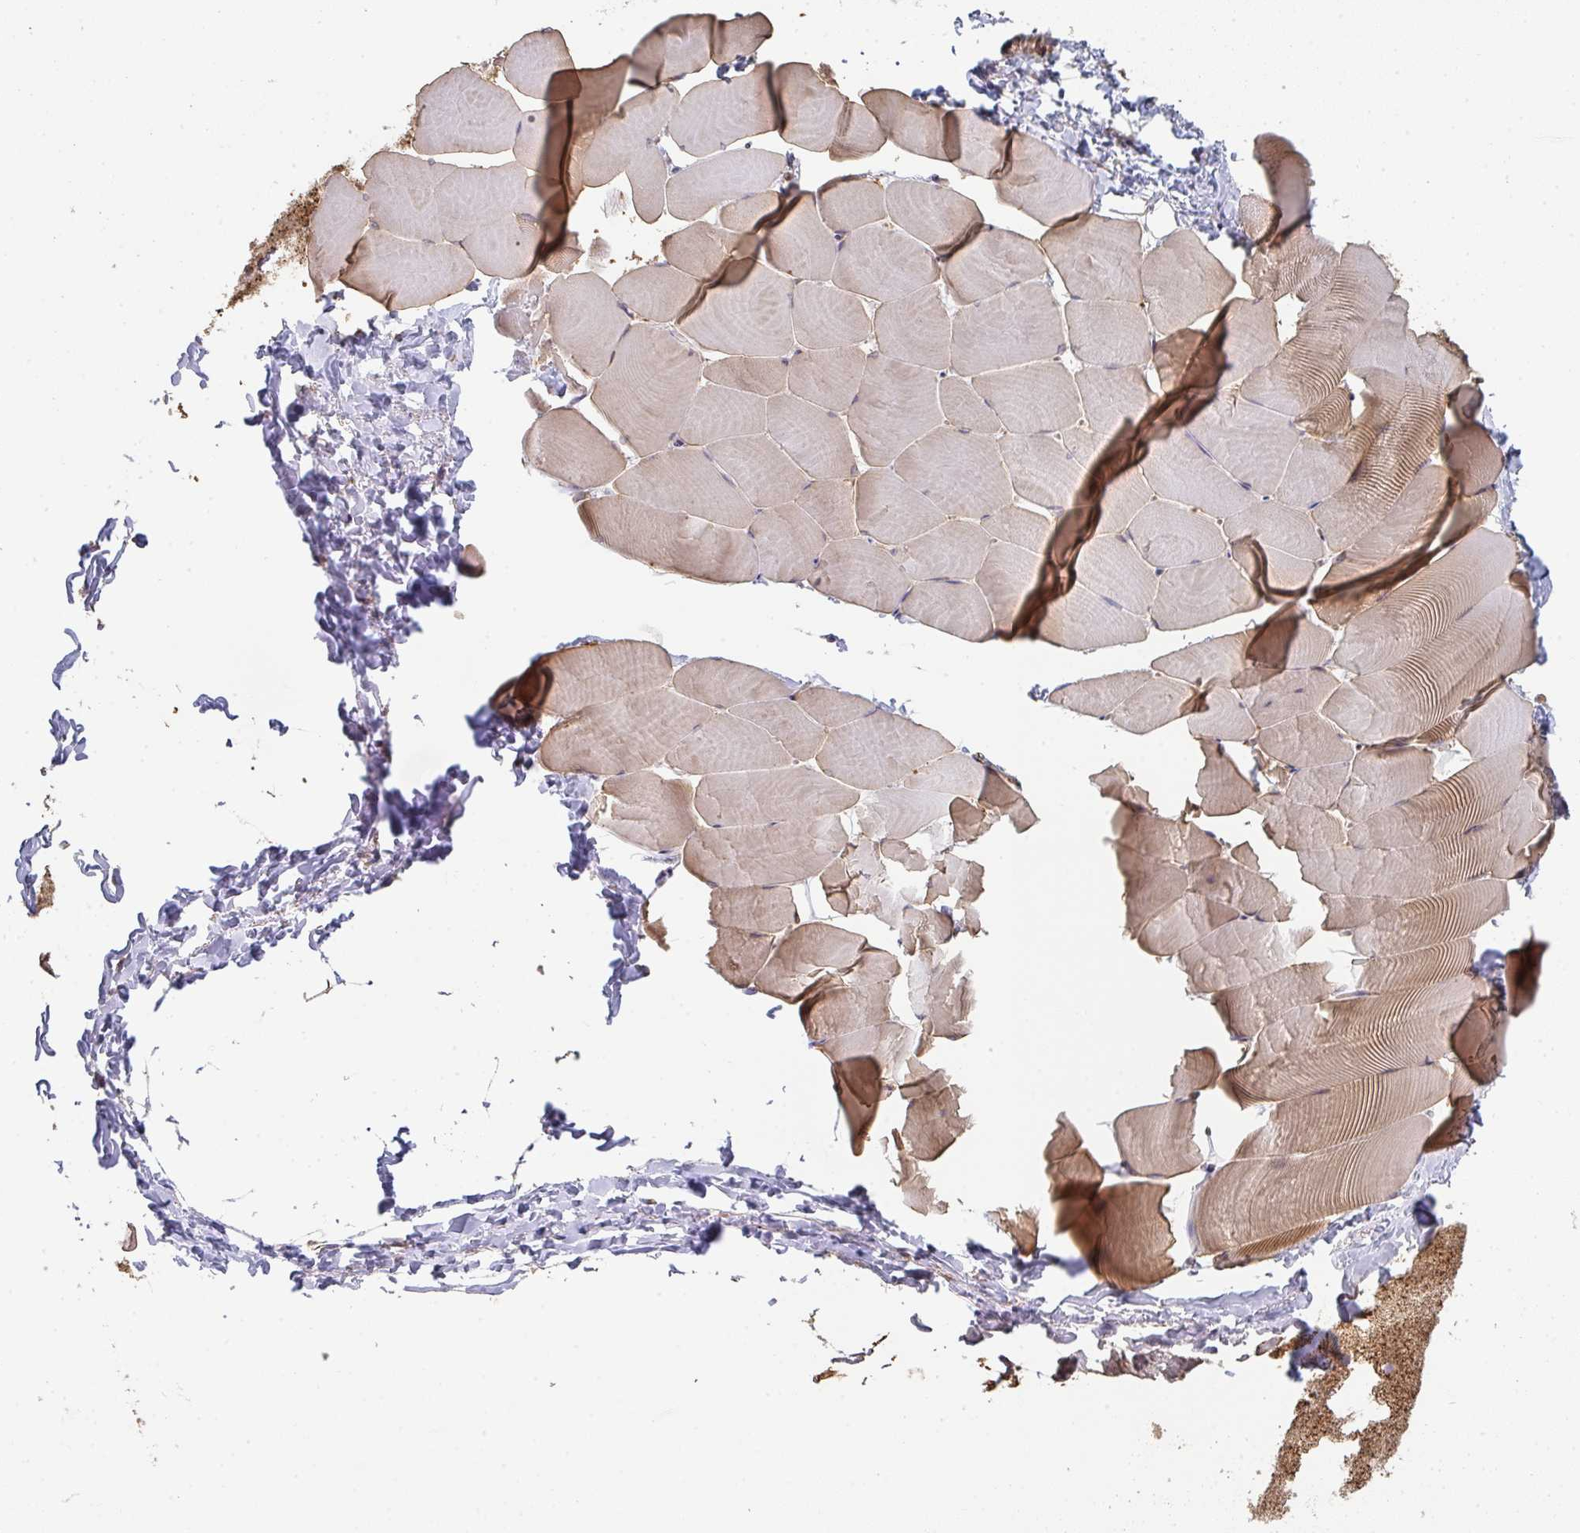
{"staining": {"intensity": "moderate", "quantity": "25%-75%", "location": "cytoplasmic/membranous"}, "tissue": "skeletal muscle", "cell_type": "Myocytes", "image_type": "normal", "snomed": [{"axis": "morphology", "description": "Normal tissue, NOS"}, {"axis": "topography", "description": "Skeletal muscle"}], "caption": "Immunohistochemistry micrograph of normal skeletal muscle: skeletal muscle stained using IHC shows medium levels of moderate protein expression localized specifically in the cytoplasmic/membranous of myocytes, appearing as a cytoplasmic/membranous brown color.", "gene": "POLG", "patient": {"sex": "male", "age": 25}}